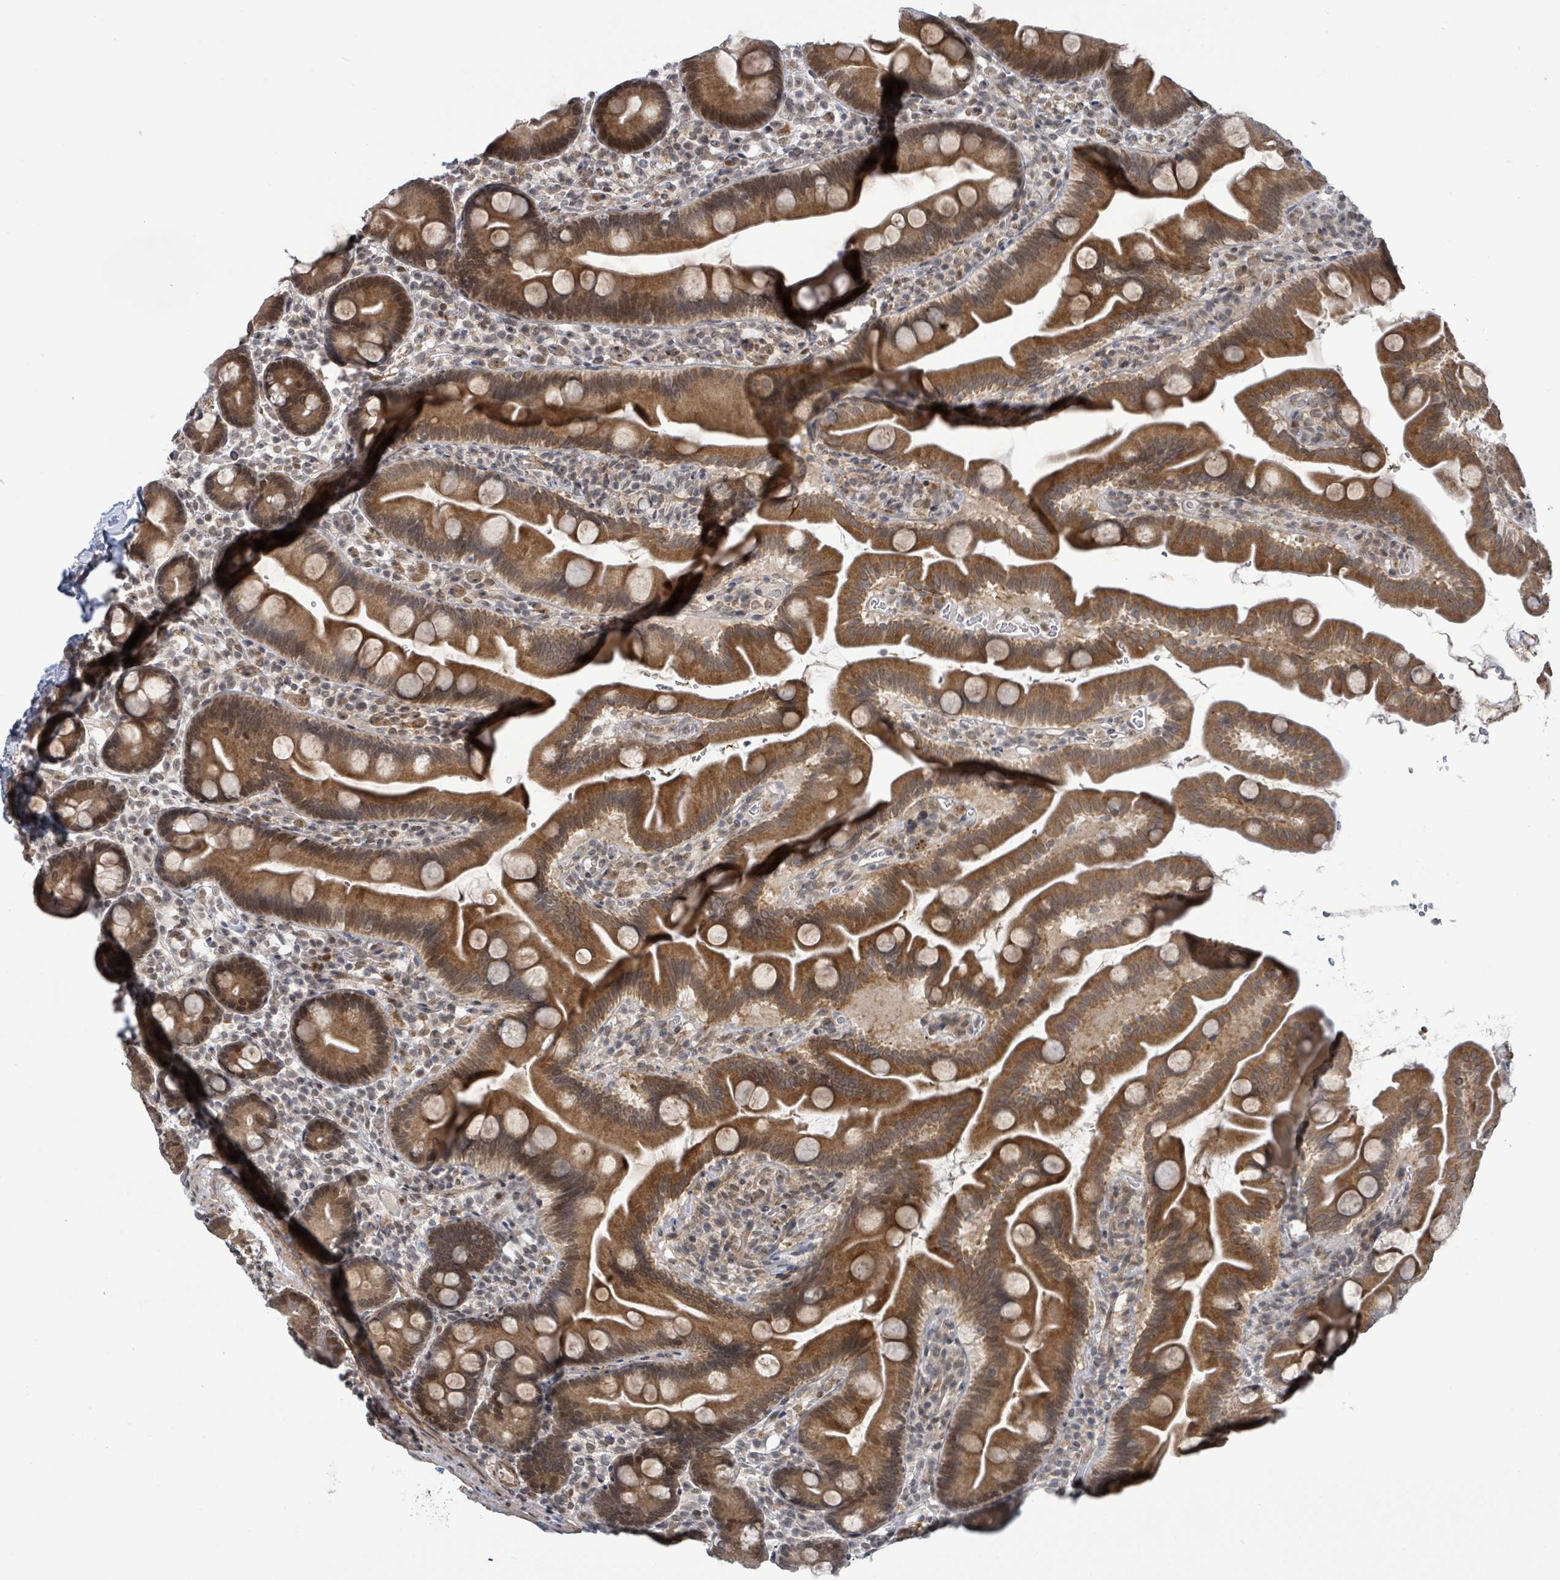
{"staining": {"intensity": "moderate", "quantity": ">75%", "location": "cytoplasmic/membranous,nuclear"}, "tissue": "small intestine", "cell_type": "Glandular cells", "image_type": "normal", "snomed": [{"axis": "morphology", "description": "Normal tissue, NOS"}, {"axis": "topography", "description": "Small intestine"}], "caption": "IHC (DAB) staining of unremarkable human small intestine exhibits moderate cytoplasmic/membranous,nuclear protein expression in about >75% of glandular cells.", "gene": "SBF2", "patient": {"sex": "female", "age": 68}}